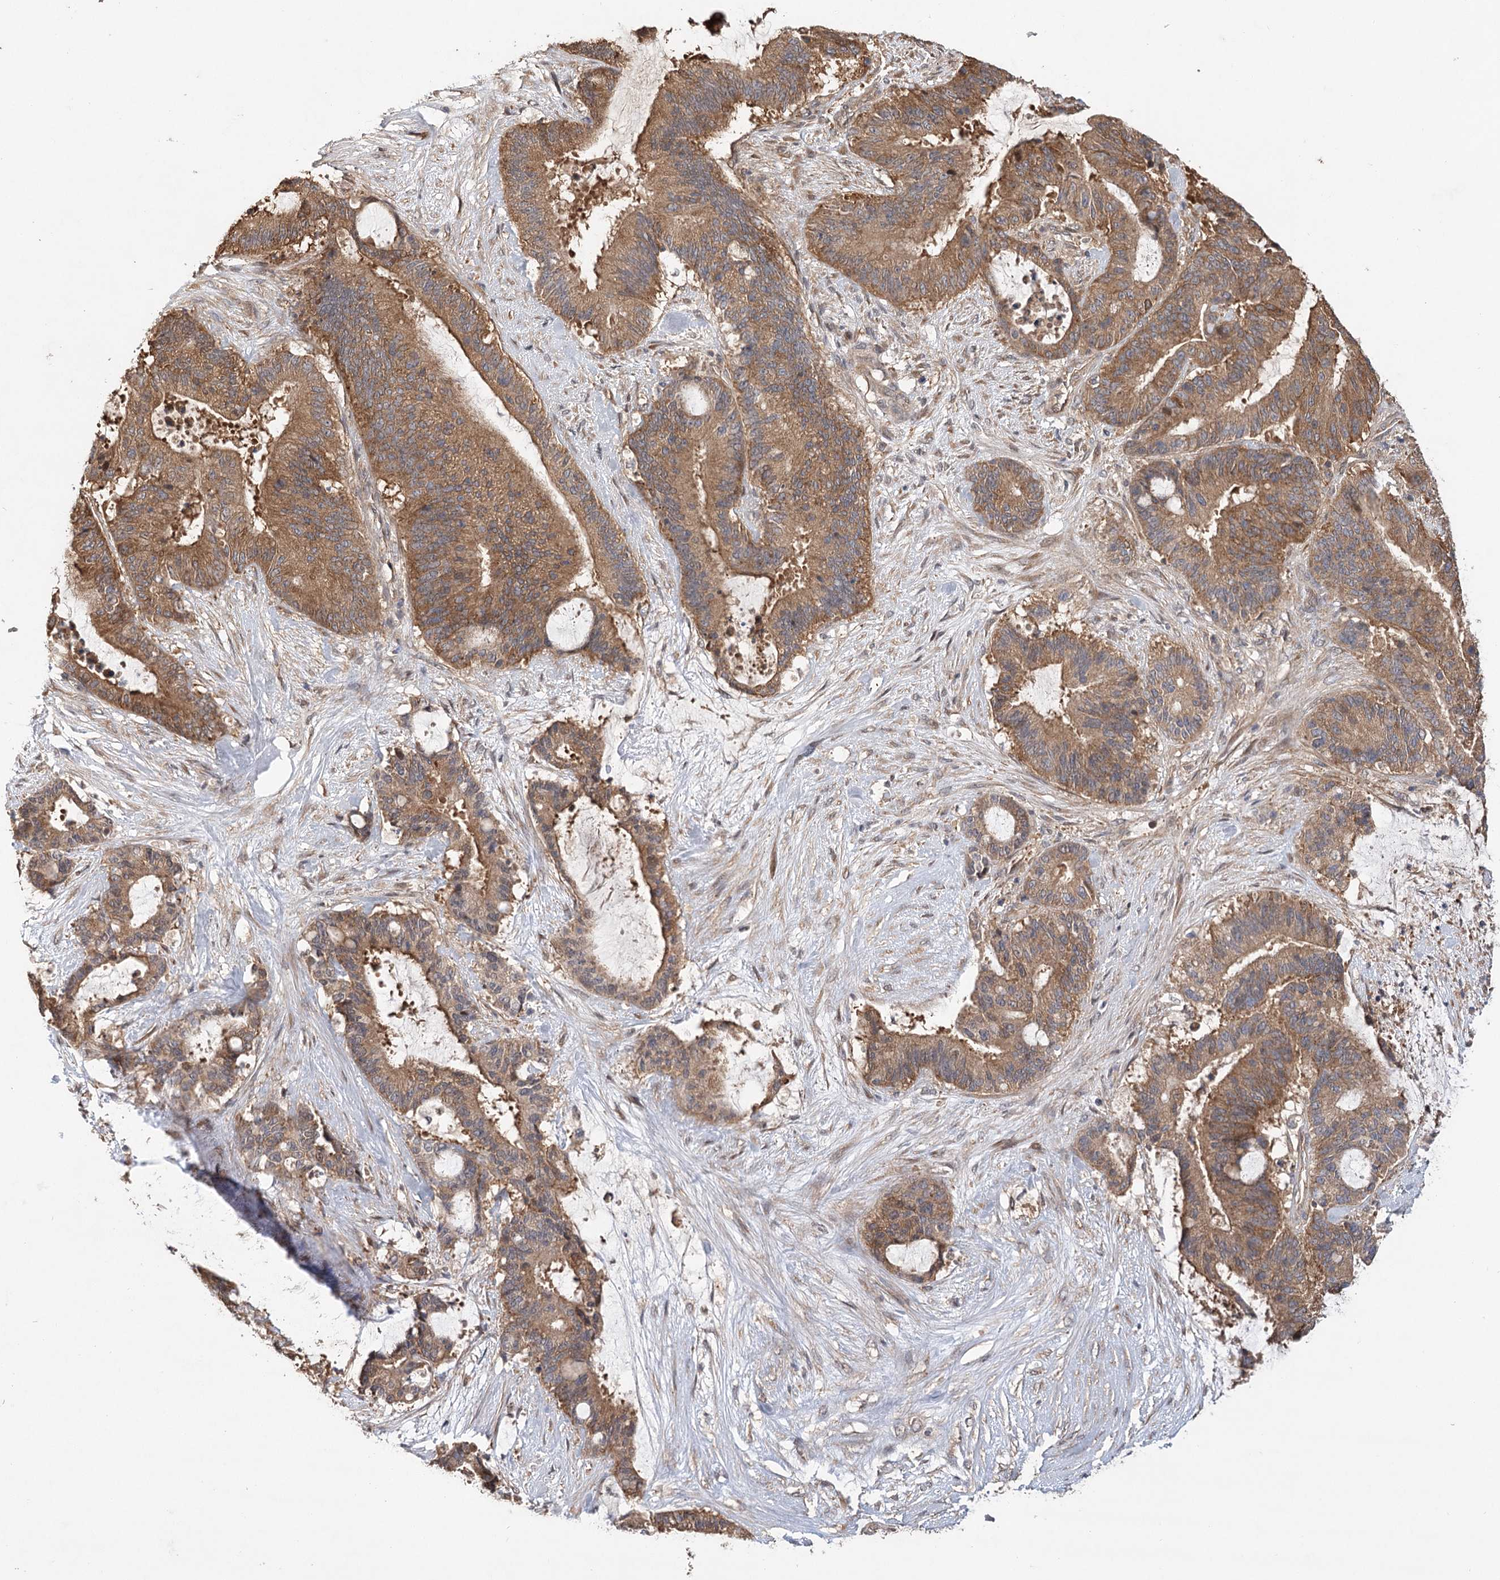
{"staining": {"intensity": "moderate", "quantity": ">75%", "location": "cytoplasmic/membranous"}, "tissue": "liver cancer", "cell_type": "Tumor cells", "image_type": "cancer", "snomed": [{"axis": "morphology", "description": "Normal tissue, NOS"}, {"axis": "morphology", "description": "Cholangiocarcinoma"}, {"axis": "topography", "description": "Liver"}, {"axis": "topography", "description": "Peripheral nerve tissue"}], "caption": "Human liver cancer (cholangiocarcinoma) stained with a brown dye displays moderate cytoplasmic/membranous positive positivity in about >75% of tumor cells.", "gene": "LSS", "patient": {"sex": "female", "age": 73}}